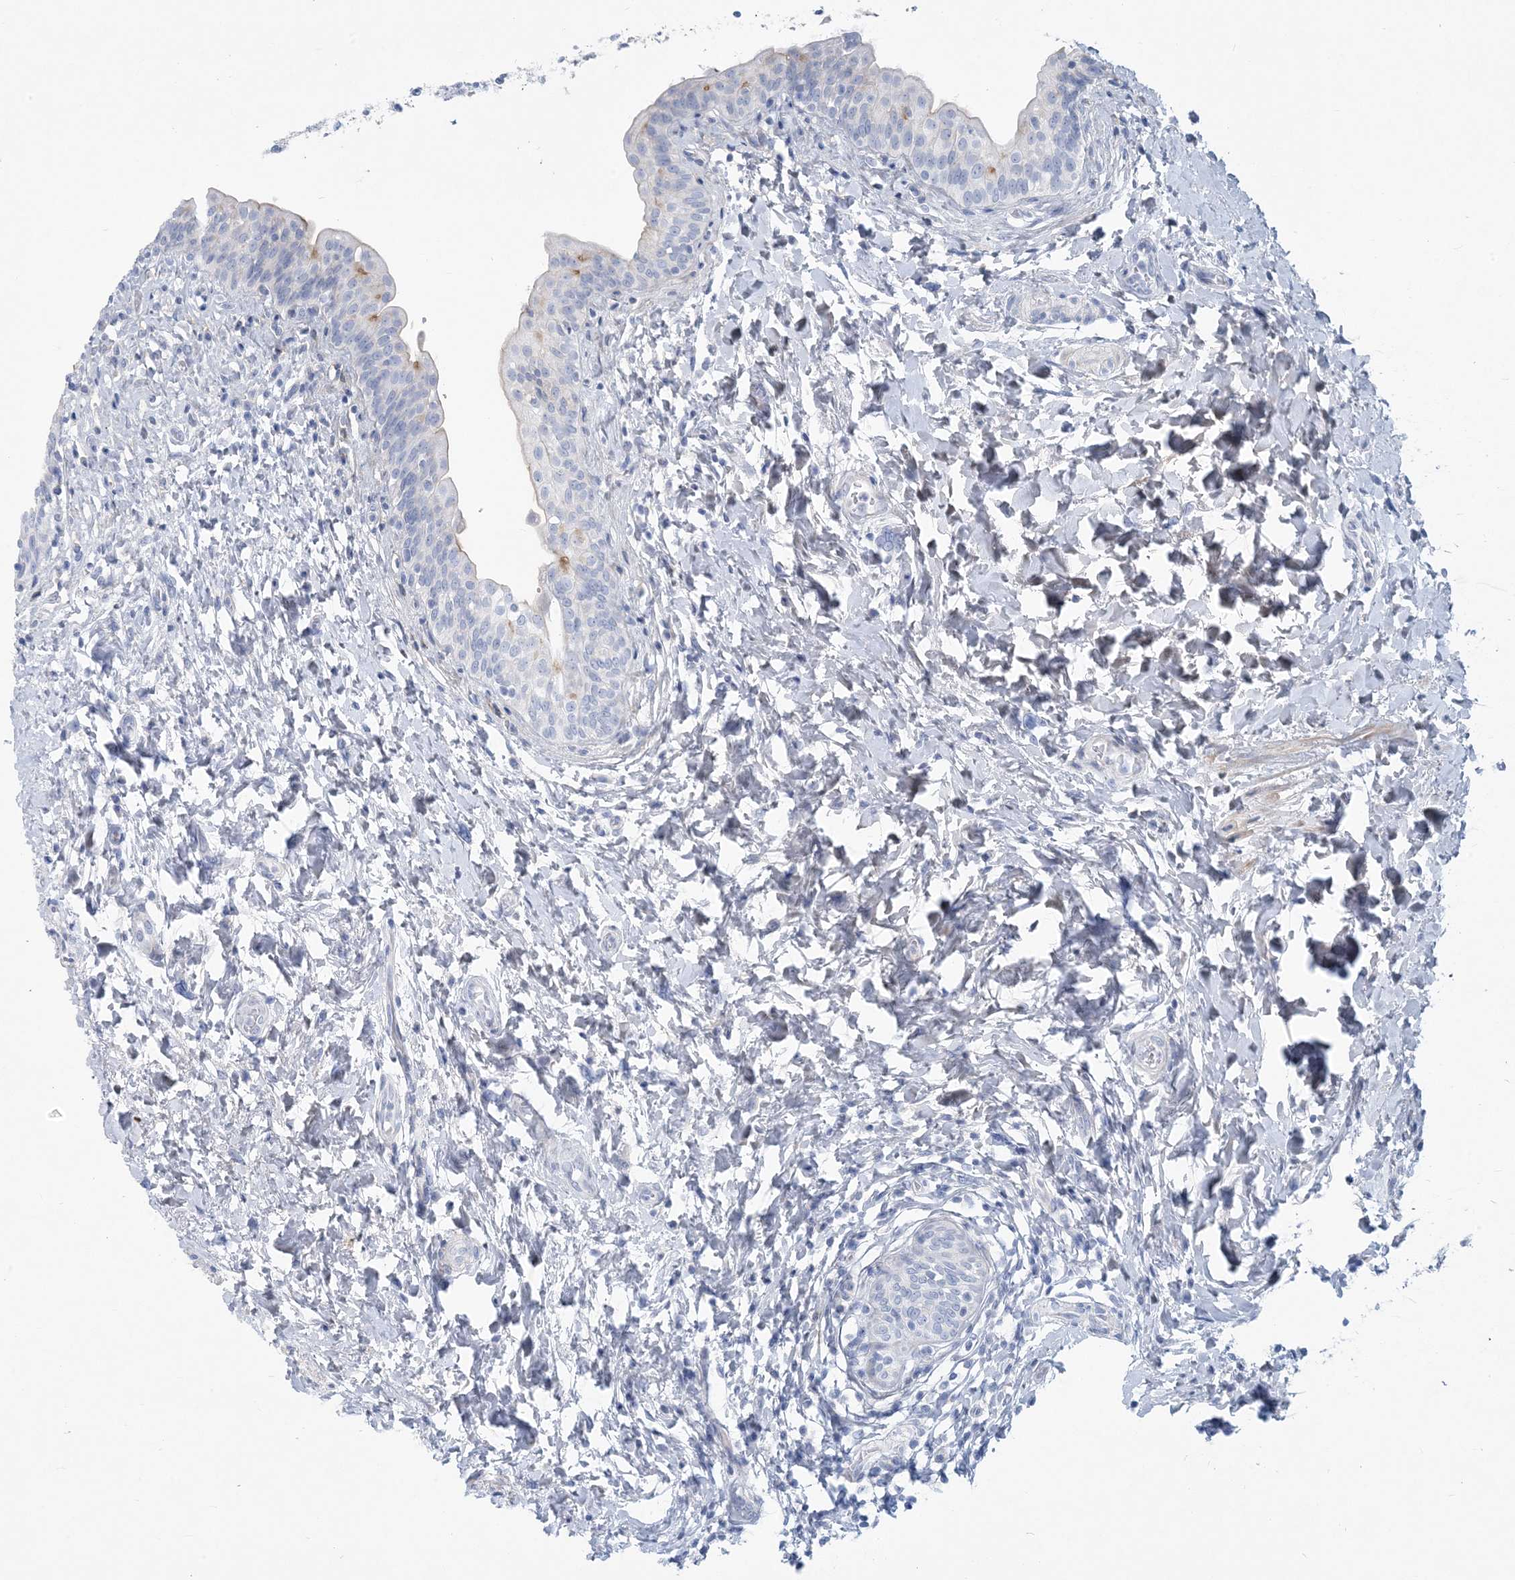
{"staining": {"intensity": "weak", "quantity": "<25%", "location": "cytoplasmic/membranous"}, "tissue": "urinary bladder", "cell_type": "Urothelial cells", "image_type": "normal", "snomed": [{"axis": "morphology", "description": "Normal tissue, NOS"}, {"axis": "topography", "description": "Urinary bladder"}], "caption": "Normal urinary bladder was stained to show a protein in brown. There is no significant expression in urothelial cells. Brightfield microscopy of immunohistochemistry (IHC) stained with DAB (brown) and hematoxylin (blue), captured at high magnification.", "gene": "MOXD1", "patient": {"sex": "male", "age": 83}}